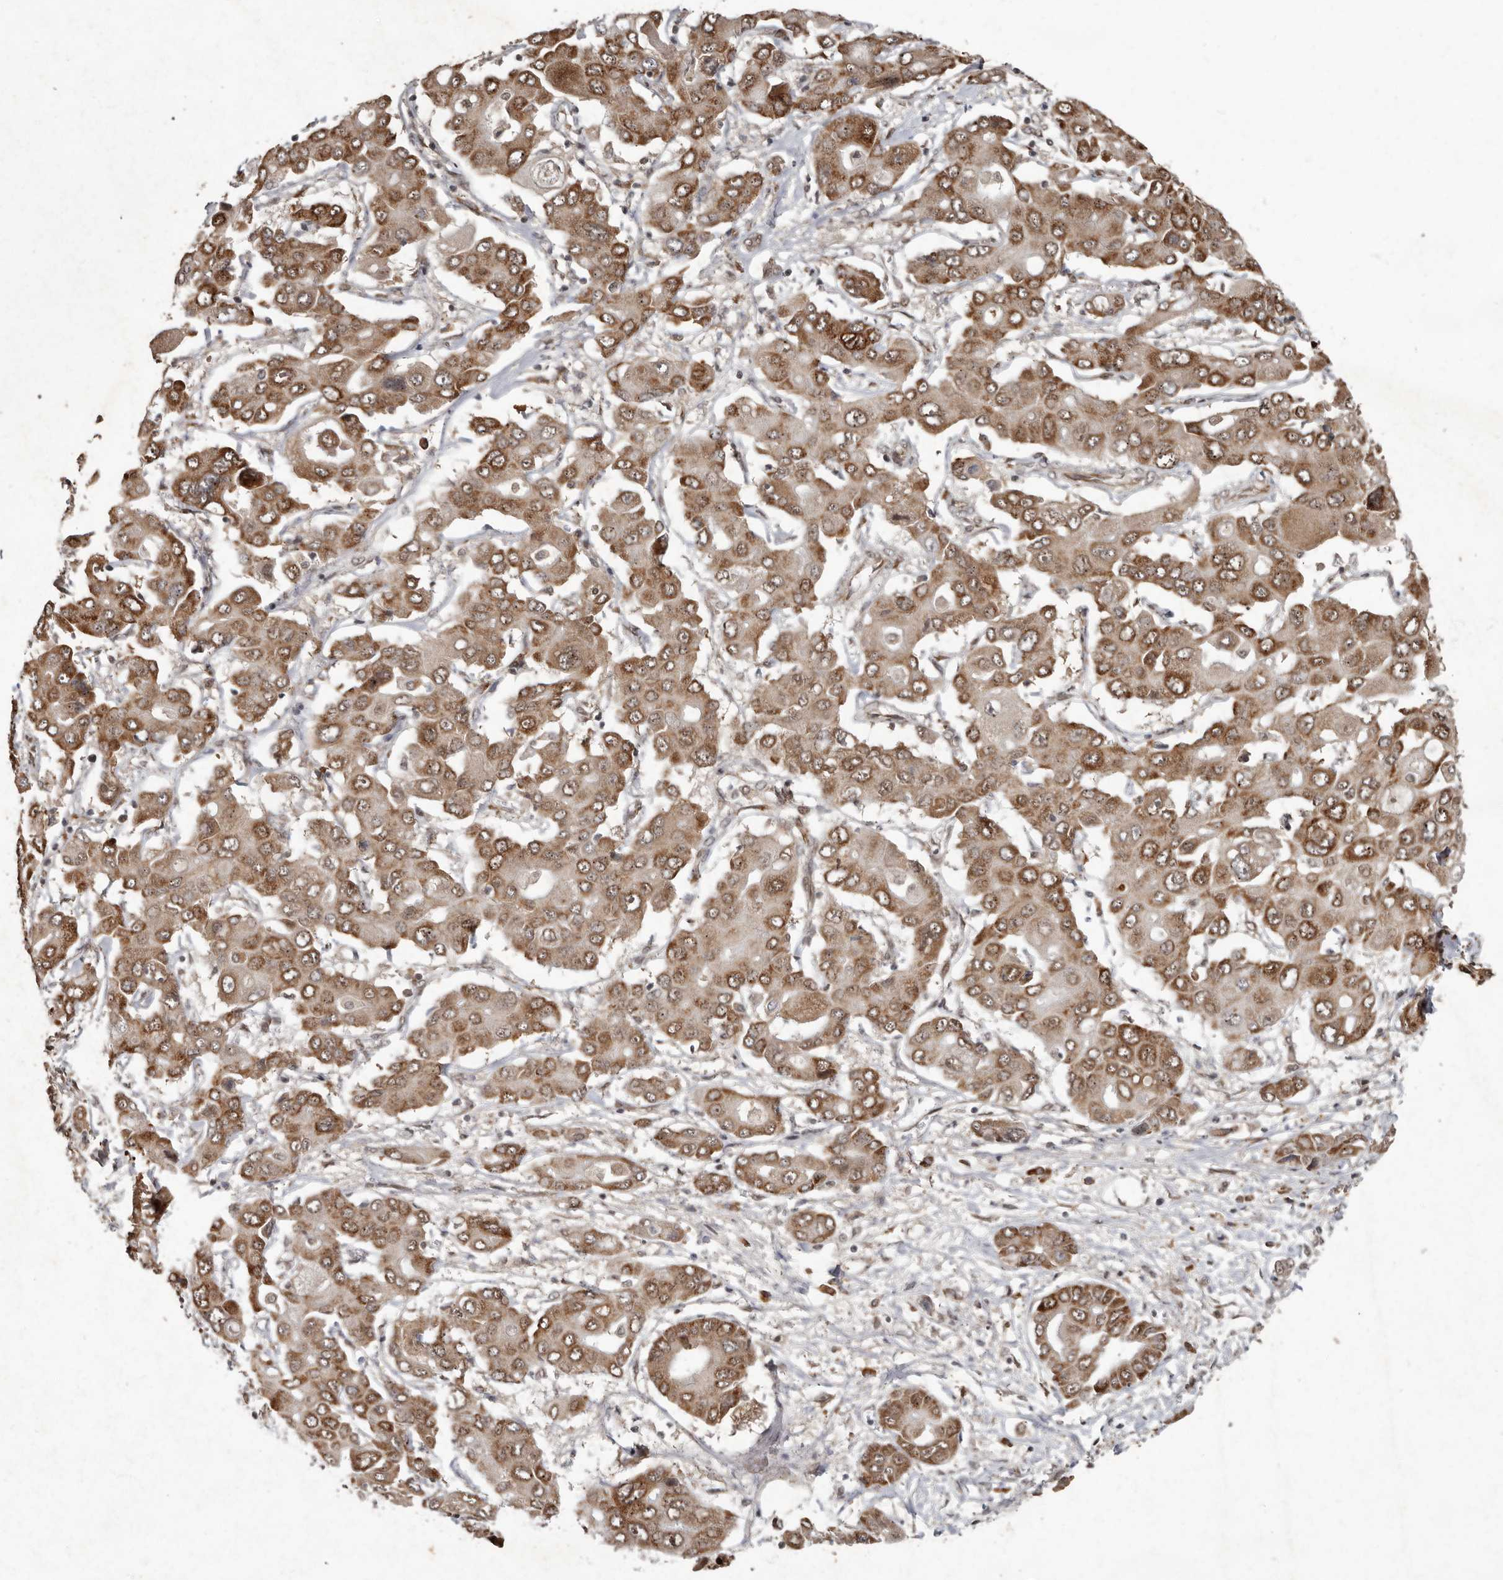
{"staining": {"intensity": "moderate", "quantity": ">75%", "location": "cytoplasmic/membranous"}, "tissue": "liver cancer", "cell_type": "Tumor cells", "image_type": "cancer", "snomed": [{"axis": "morphology", "description": "Cholangiocarcinoma"}, {"axis": "topography", "description": "Liver"}], "caption": "Immunohistochemistry (IHC) (DAB (3,3'-diaminobenzidine)) staining of cholangiocarcinoma (liver) exhibits moderate cytoplasmic/membranous protein staining in about >75% of tumor cells. The protein is stained brown, and the nuclei are stained in blue (DAB IHC with brightfield microscopy, high magnification).", "gene": "LRGUK", "patient": {"sex": "male", "age": 67}}